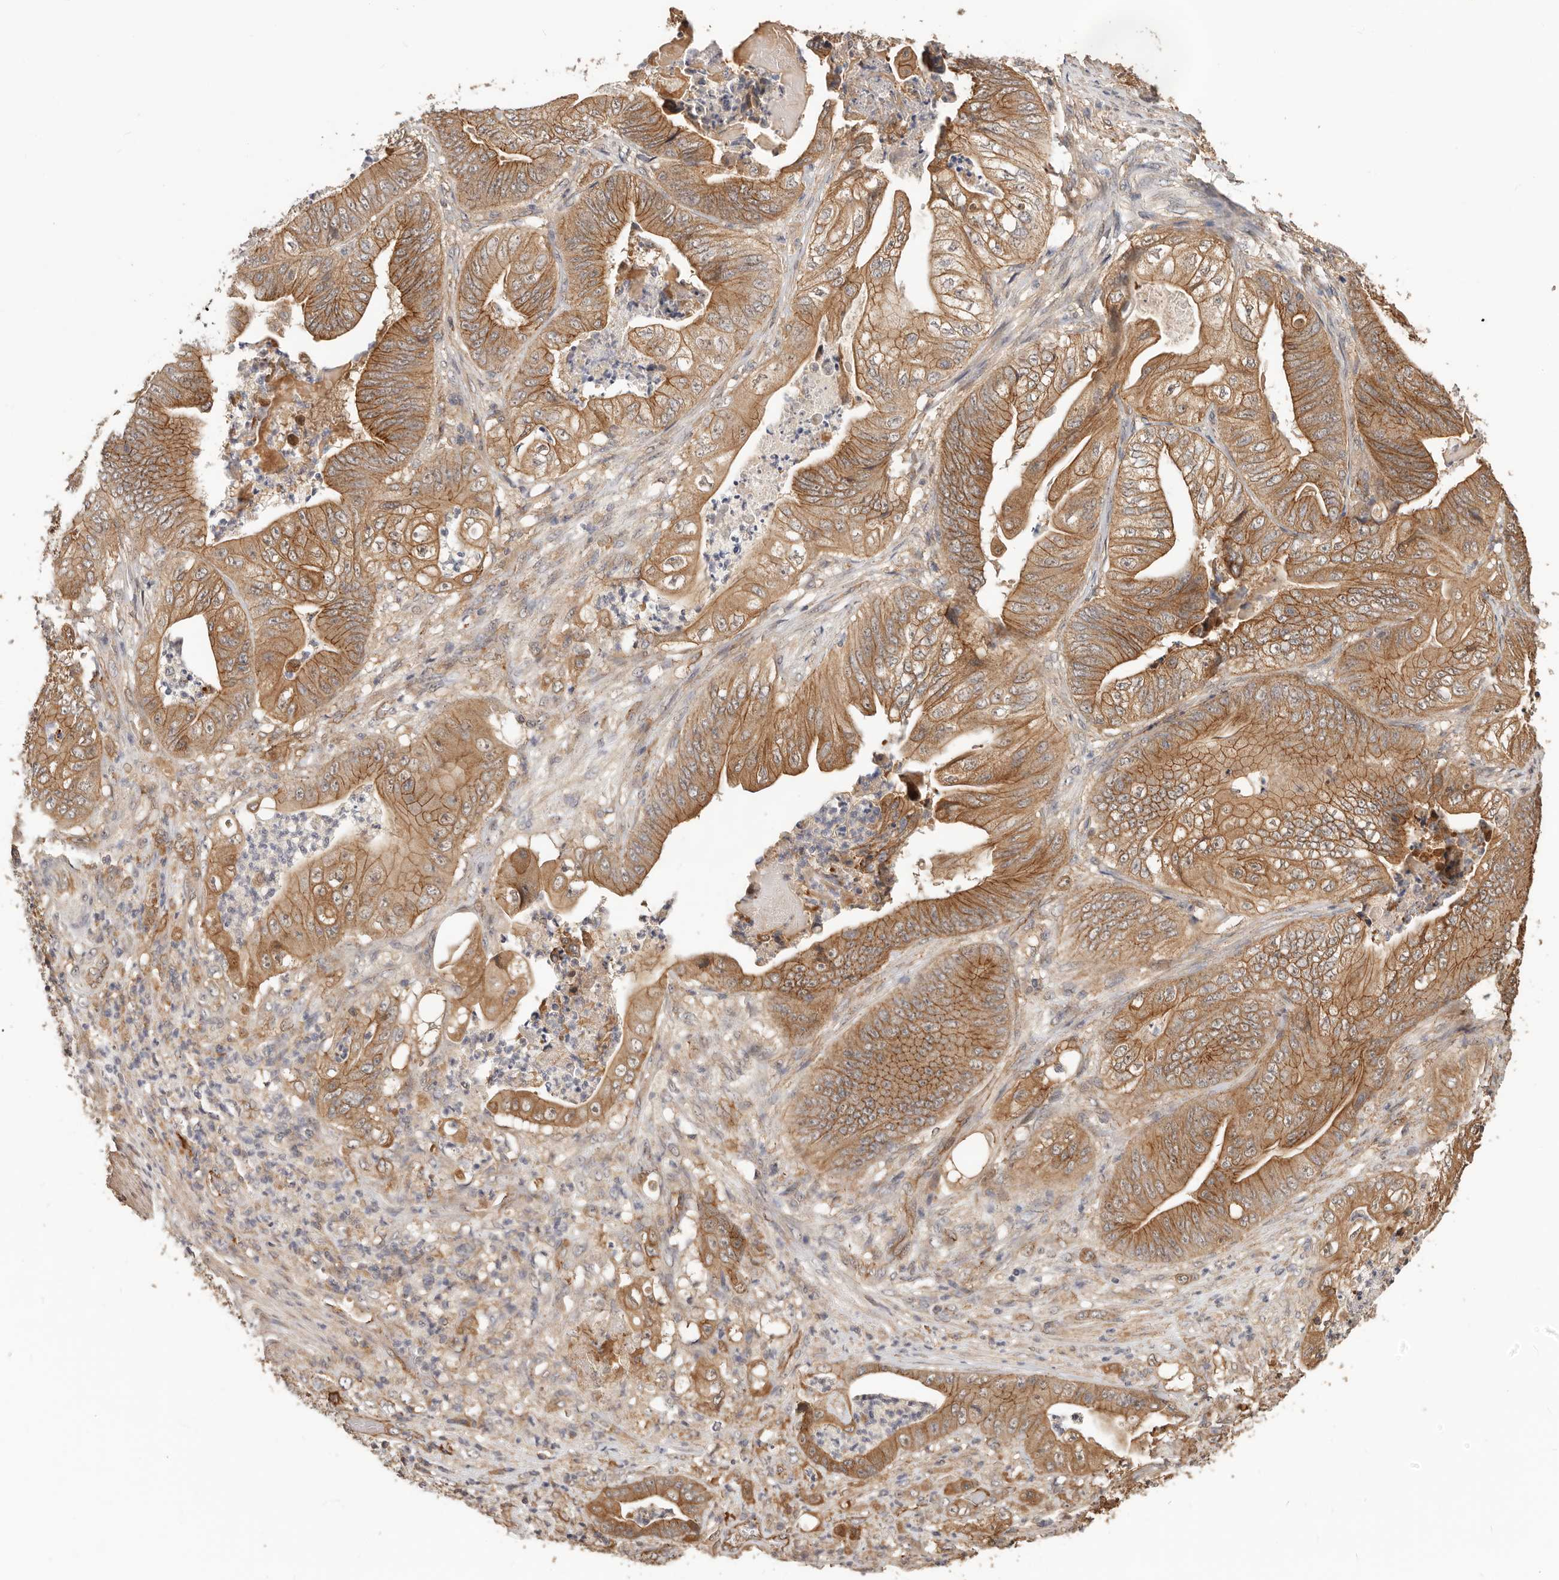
{"staining": {"intensity": "moderate", "quantity": ">75%", "location": "cytoplasmic/membranous"}, "tissue": "stomach cancer", "cell_type": "Tumor cells", "image_type": "cancer", "snomed": [{"axis": "morphology", "description": "Adenocarcinoma, NOS"}, {"axis": "topography", "description": "Stomach"}], "caption": "Stomach cancer (adenocarcinoma) stained with DAB immunohistochemistry demonstrates medium levels of moderate cytoplasmic/membranous positivity in about >75% of tumor cells.", "gene": "AFDN", "patient": {"sex": "female", "age": 73}}